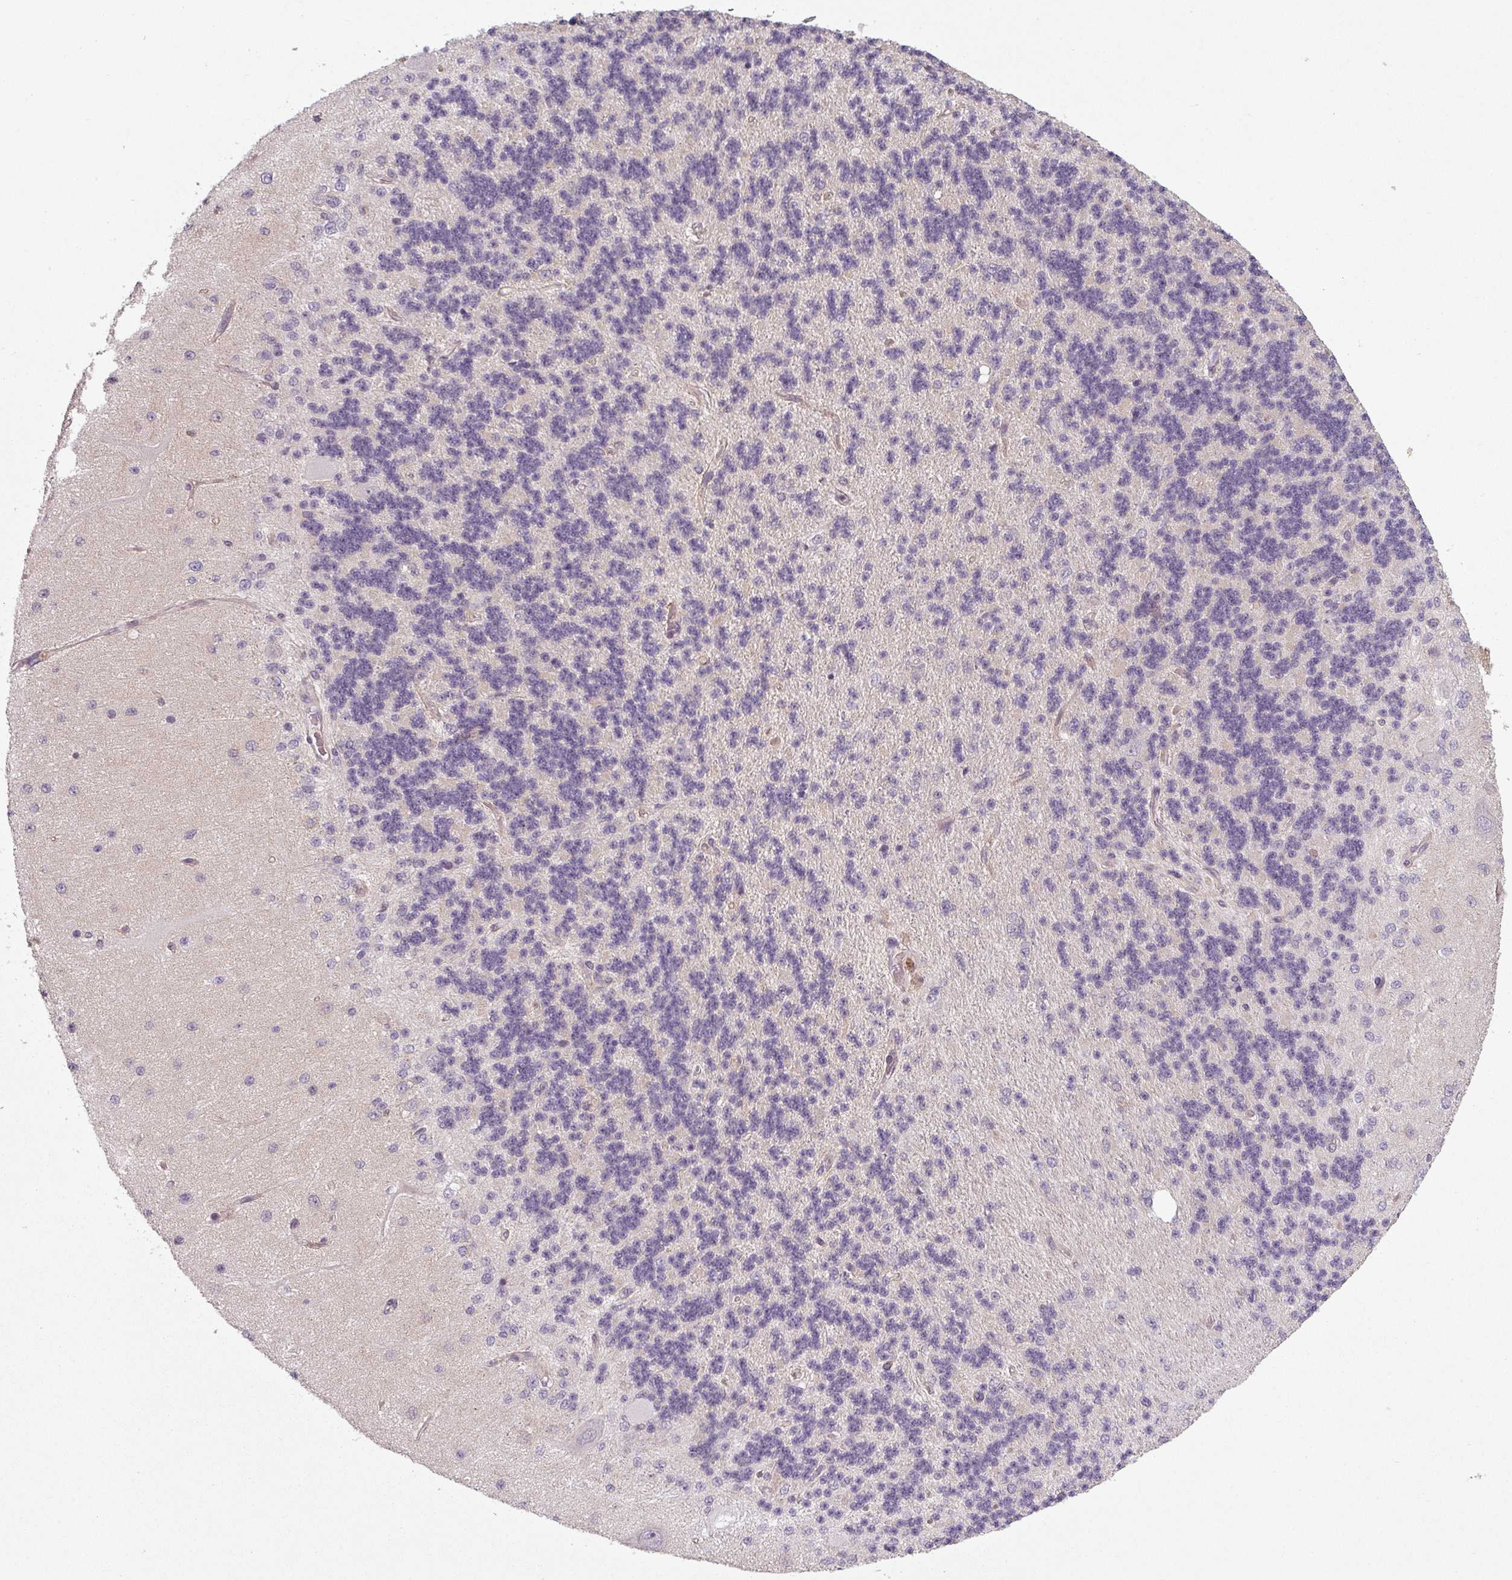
{"staining": {"intensity": "negative", "quantity": "none", "location": "none"}, "tissue": "cerebellum", "cell_type": "Cells in granular layer", "image_type": "normal", "snomed": [{"axis": "morphology", "description": "Normal tissue, NOS"}, {"axis": "topography", "description": "Cerebellum"}], "caption": "A high-resolution photomicrograph shows immunohistochemistry staining of benign cerebellum, which displays no significant expression in cells in granular layer.", "gene": "SLC16A9", "patient": {"sex": "female", "age": 29}}